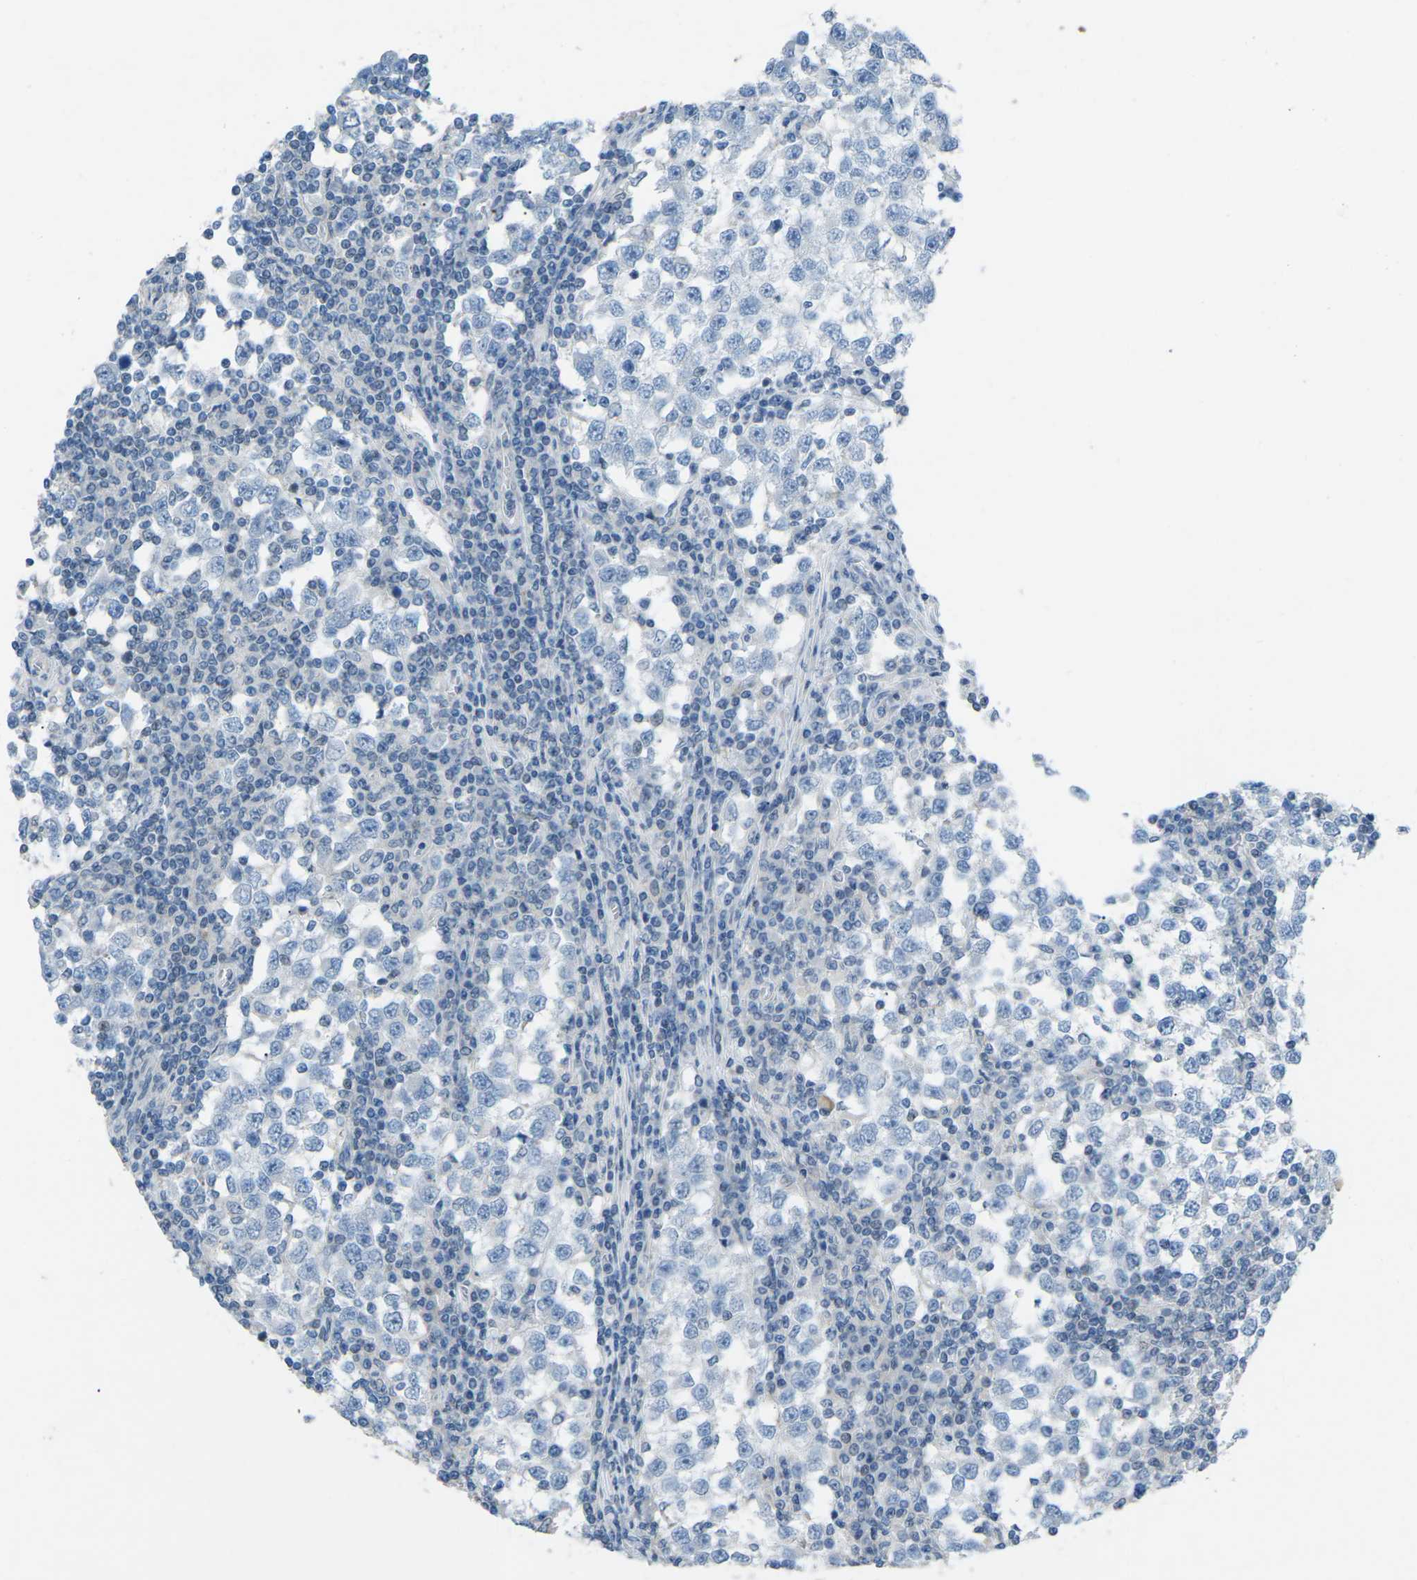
{"staining": {"intensity": "negative", "quantity": "none", "location": "none"}, "tissue": "testis cancer", "cell_type": "Tumor cells", "image_type": "cancer", "snomed": [{"axis": "morphology", "description": "Seminoma, NOS"}, {"axis": "topography", "description": "Testis"}], "caption": "Protein analysis of testis cancer (seminoma) demonstrates no significant positivity in tumor cells.", "gene": "MBNL1", "patient": {"sex": "male", "age": 65}}